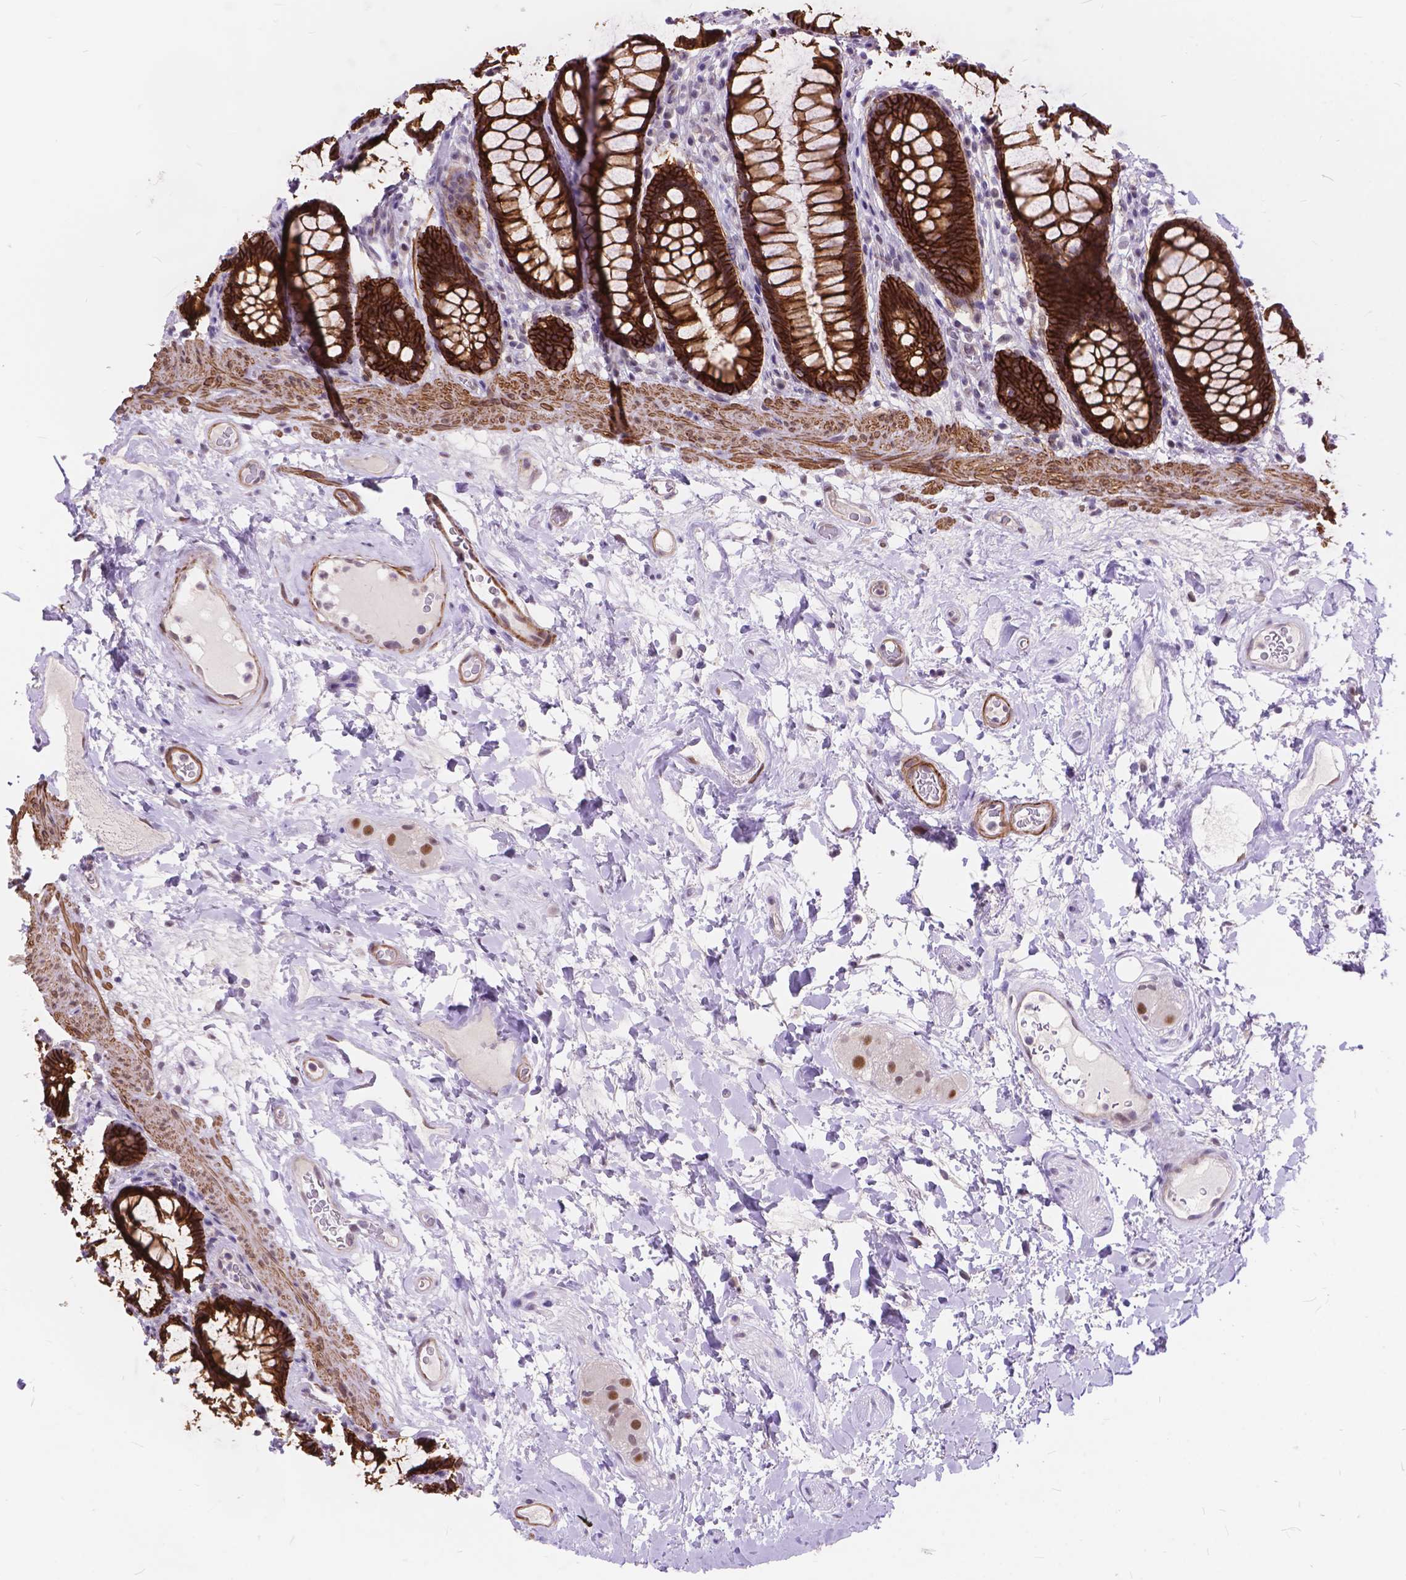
{"staining": {"intensity": "strong", "quantity": ">75%", "location": "cytoplasmic/membranous"}, "tissue": "rectum", "cell_type": "Glandular cells", "image_type": "normal", "snomed": [{"axis": "morphology", "description": "Normal tissue, NOS"}, {"axis": "topography", "description": "Rectum"}], "caption": "Glandular cells exhibit strong cytoplasmic/membranous positivity in approximately >75% of cells in normal rectum.", "gene": "MAN2C1", "patient": {"sex": "male", "age": 72}}